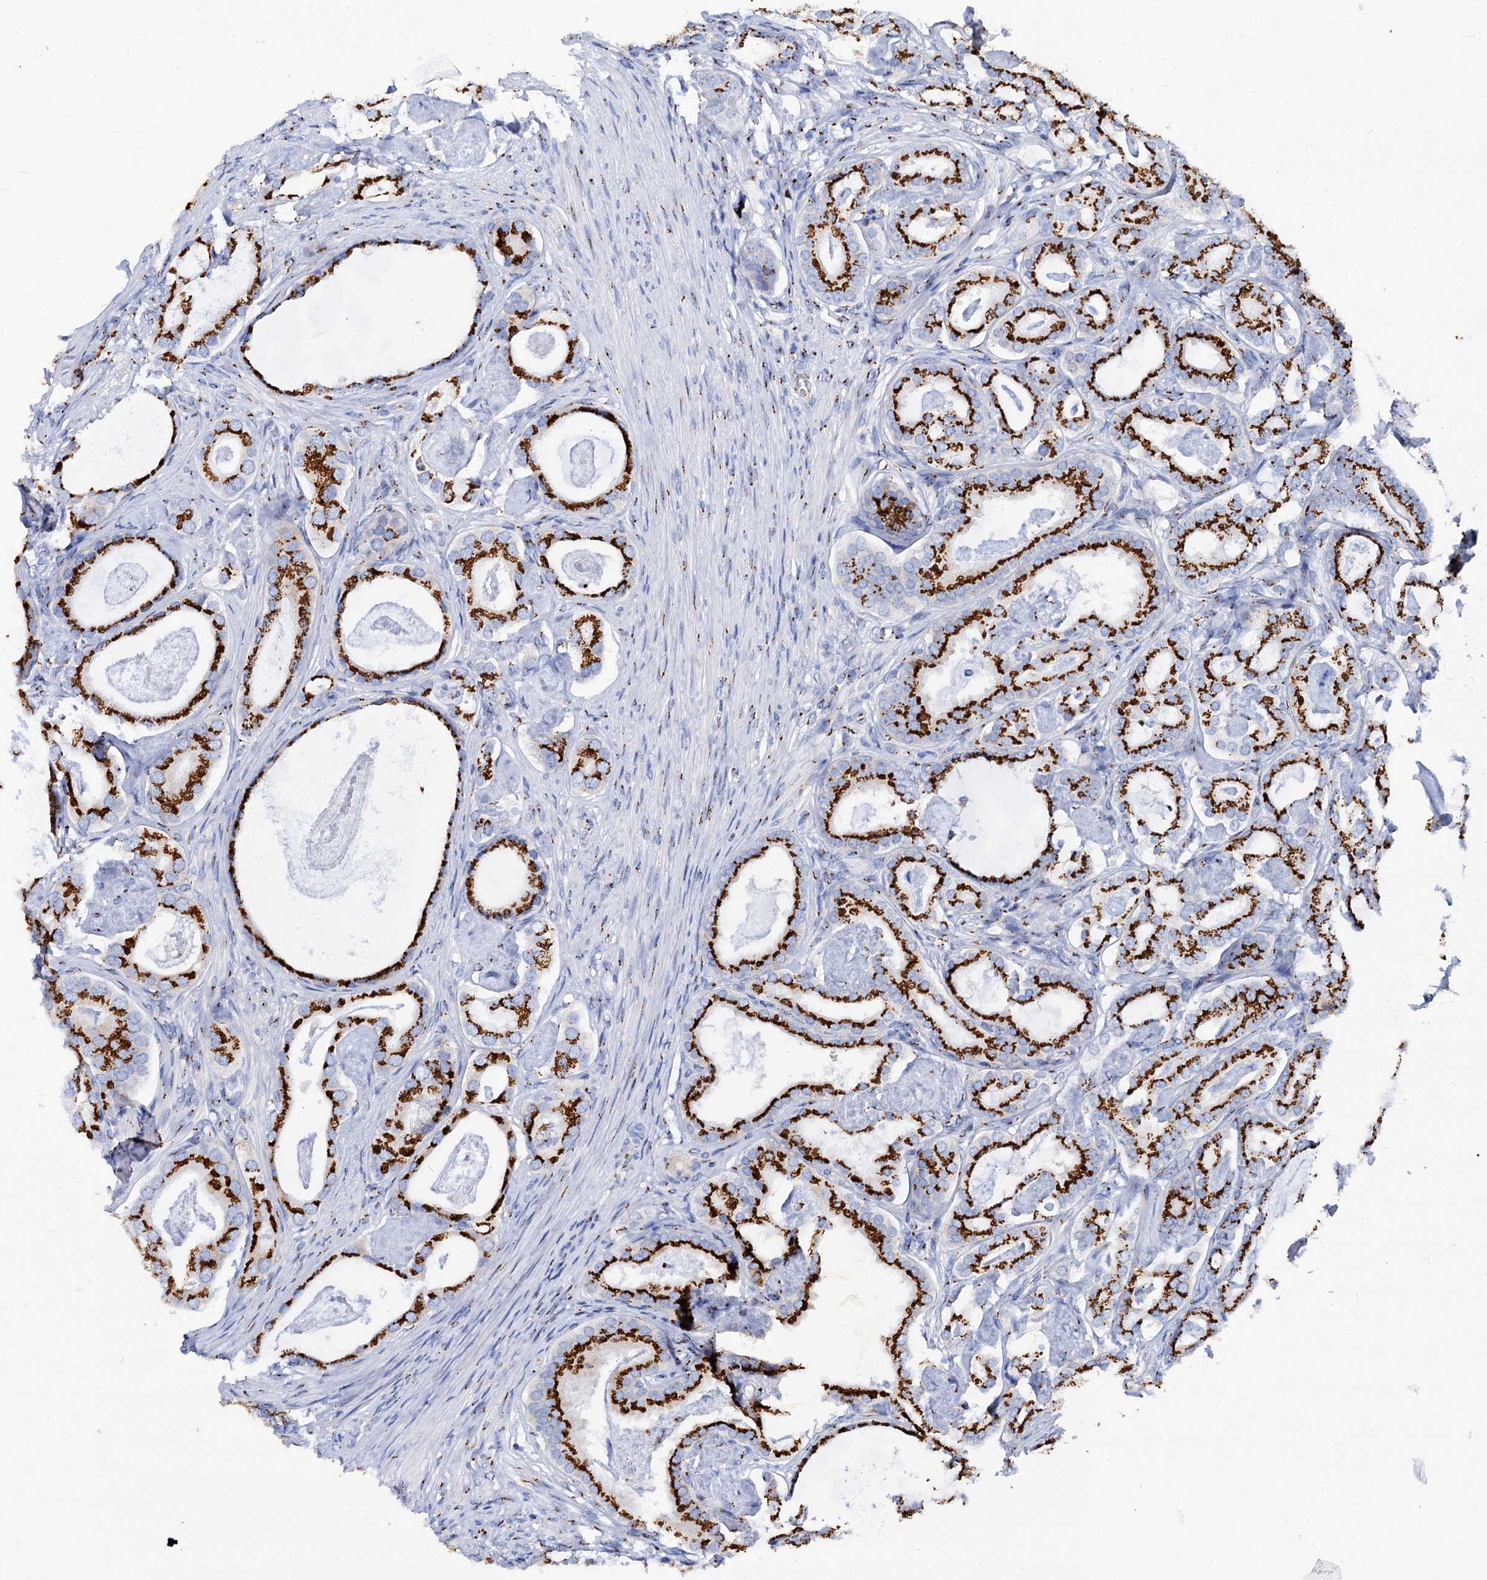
{"staining": {"intensity": "strong", "quantity": ">75%", "location": "cytoplasmic/membranous"}, "tissue": "prostate cancer", "cell_type": "Tumor cells", "image_type": "cancer", "snomed": [{"axis": "morphology", "description": "Adenocarcinoma, Low grade"}, {"axis": "topography", "description": "Prostate"}], "caption": "Tumor cells reveal strong cytoplasmic/membranous positivity in approximately >75% of cells in prostate cancer (low-grade adenocarcinoma). (IHC, brightfield microscopy, high magnification).", "gene": "TM9SF3", "patient": {"sex": "male", "age": 71}}